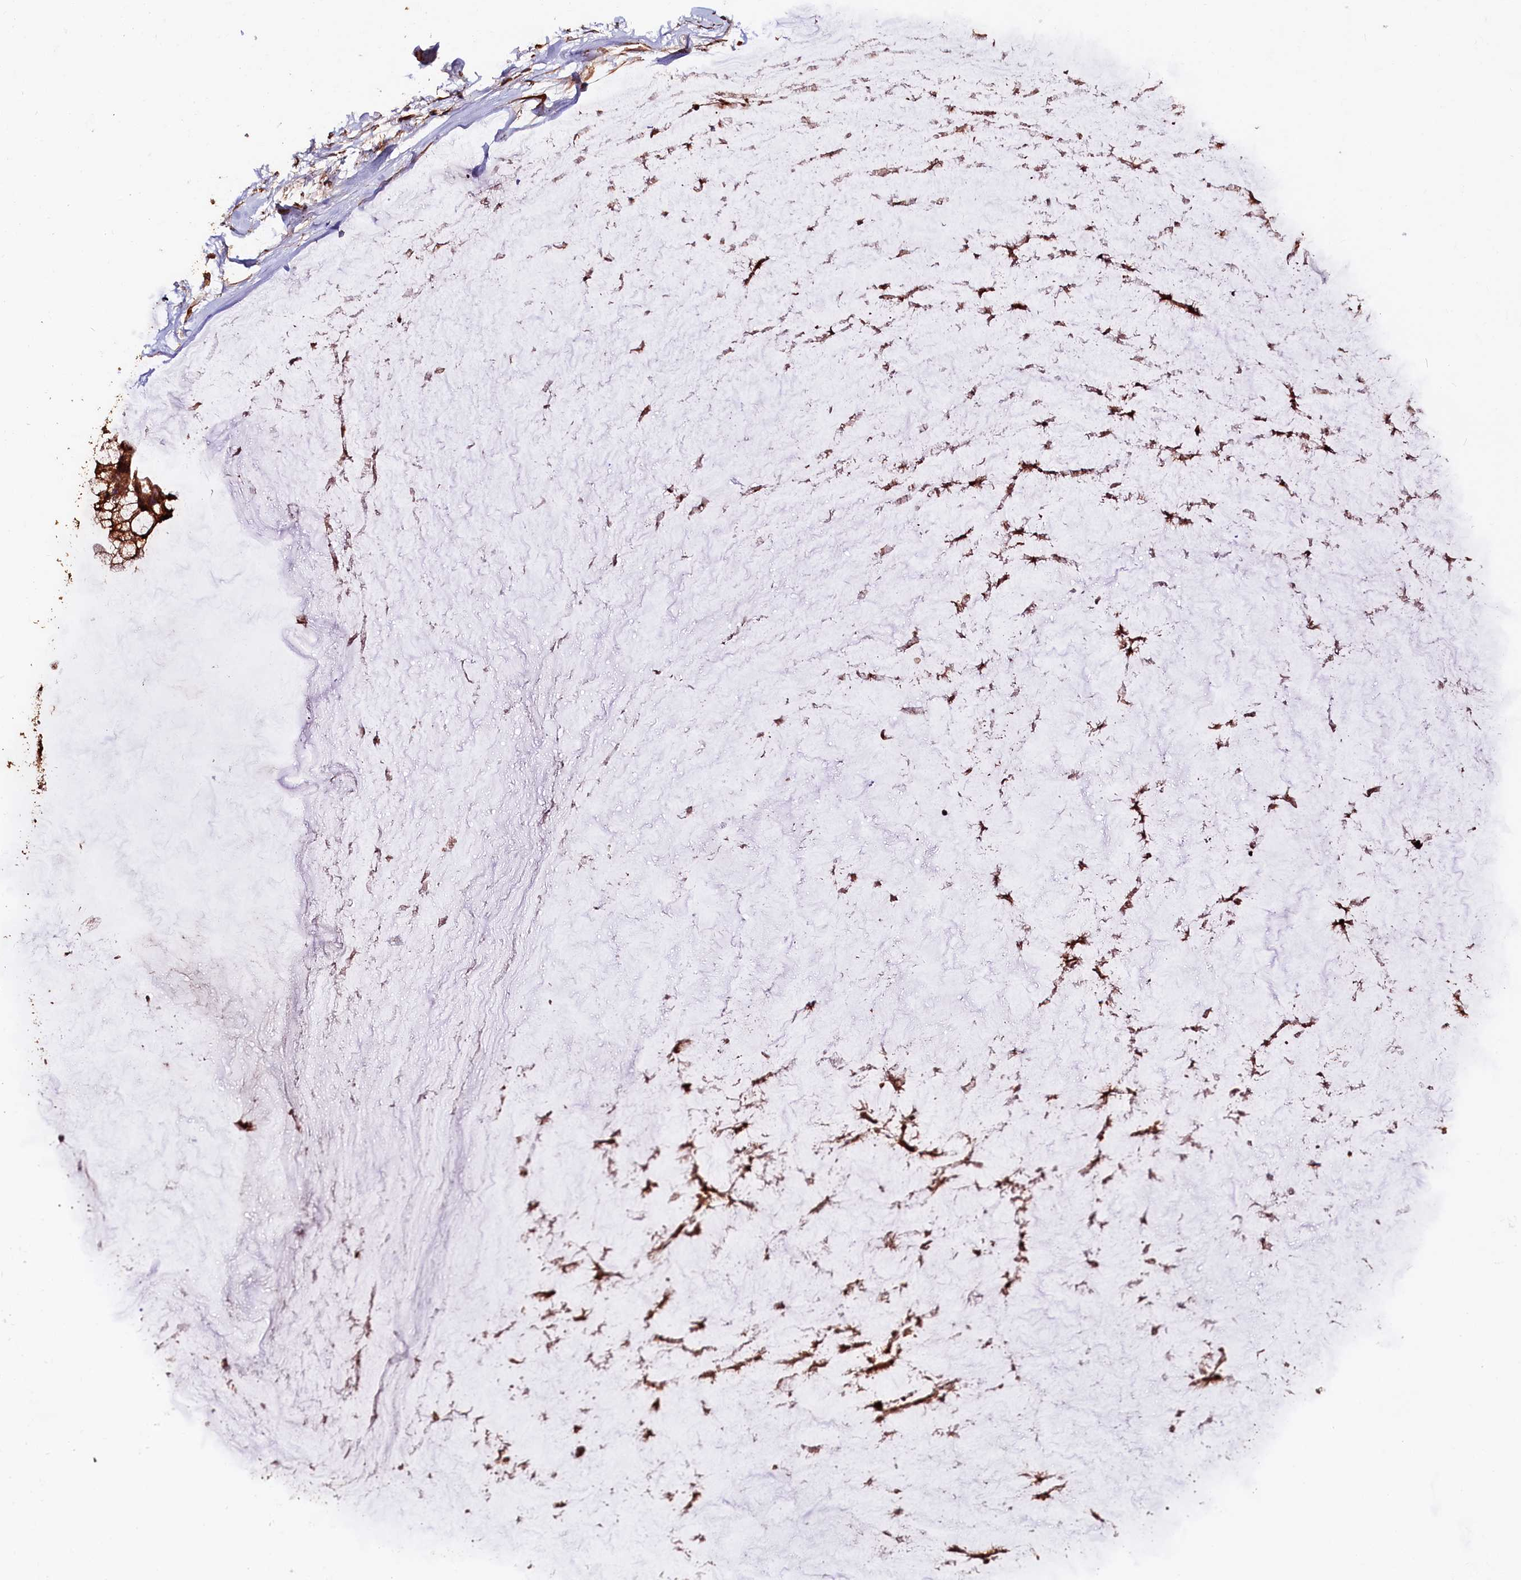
{"staining": {"intensity": "strong", "quantity": ">75%", "location": "cytoplasmic/membranous"}, "tissue": "ovarian cancer", "cell_type": "Tumor cells", "image_type": "cancer", "snomed": [{"axis": "morphology", "description": "Cystadenocarcinoma, mucinous, NOS"}, {"axis": "topography", "description": "Ovary"}], "caption": "Ovarian cancer stained with immunohistochemistry demonstrates strong cytoplasmic/membranous positivity in about >75% of tumor cells.", "gene": "HMOX2", "patient": {"sex": "female", "age": 39}}